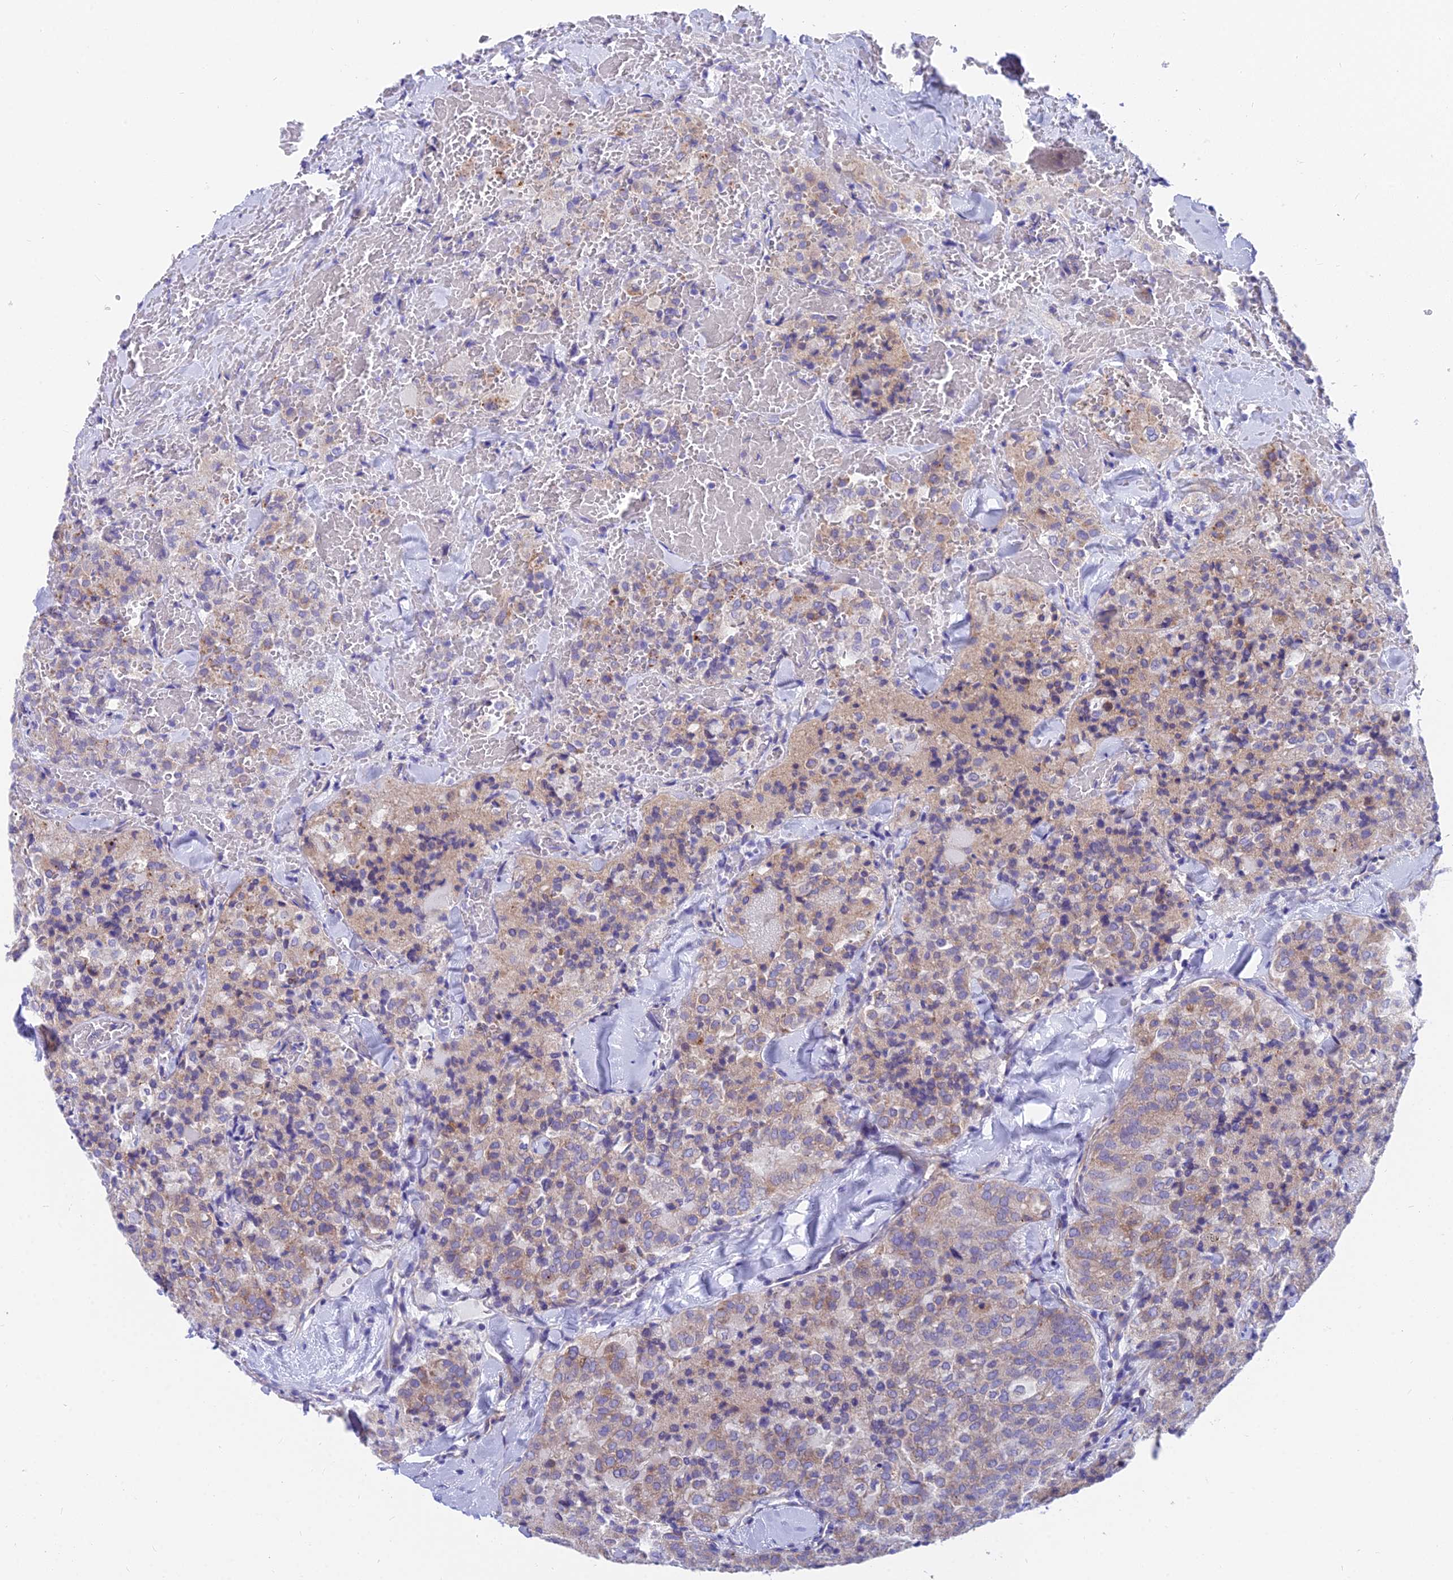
{"staining": {"intensity": "weak", "quantity": "25%-75%", "location": "cytoplasmic/membranous"}, "tissue": "thyroid cancer", "cell_type": "Tumor cells", "image_type": "cancer", "snomed": [{"axis": "morphology", "description": "Follicular adenoma carcinoma, NOS"}, {"axis": "topography", "description": "Thyroid gland"}], "caption": "Follicular adenoma carcinoma (thyroid) was stained to show a protein in brown. There is low levels of weak cytoplasmic/membranous positivity in about 25%-75% of tumor cells. The staining is performed using DAB brown chromogen to label protein expression. The nuclei are counter-stained blue using hematoxylin.", "gene": "MVB12A", "patient": {"sex": "male", "age": 75}}